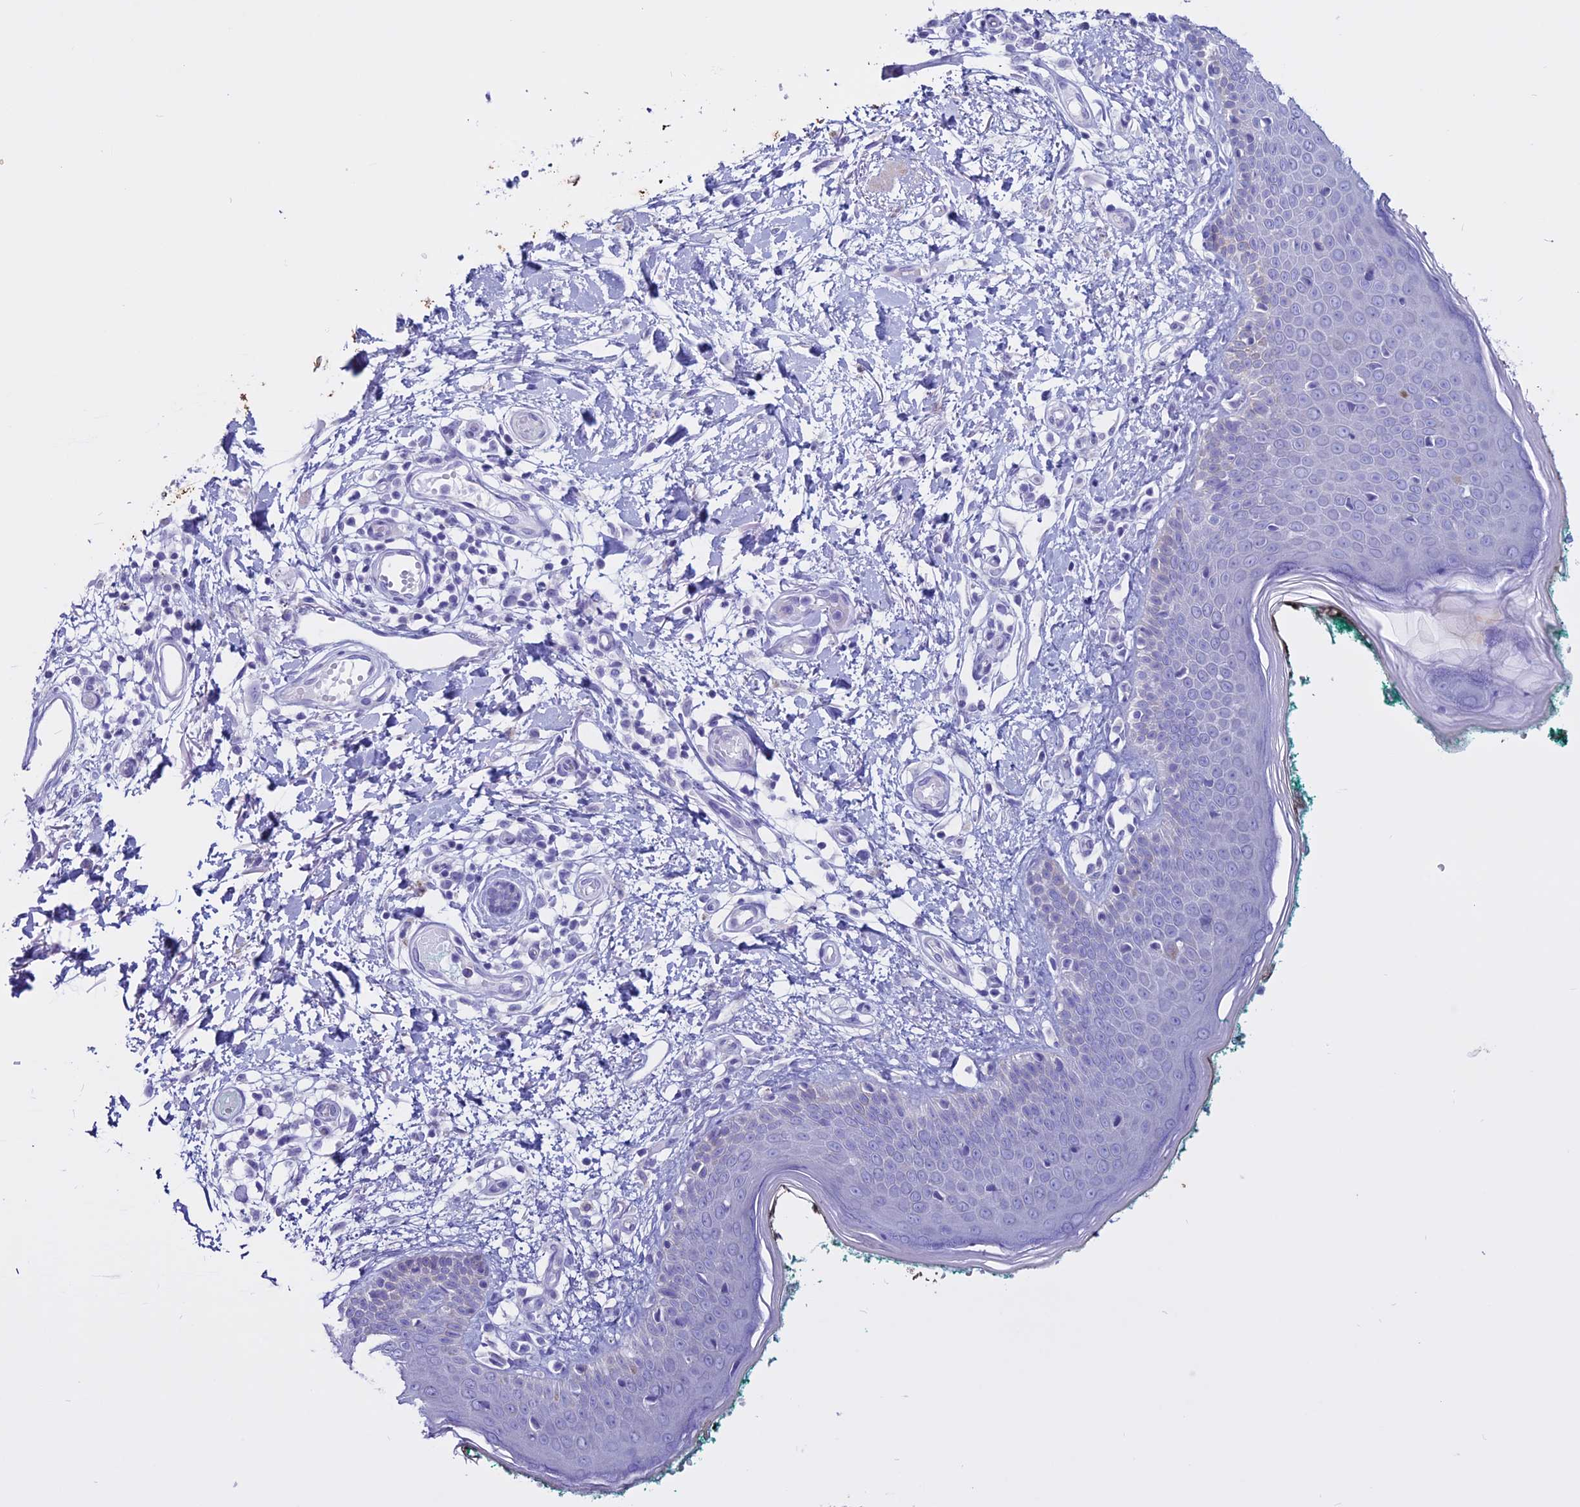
{"staining": {"intensity": "negative", "quantity": "none", "location": "none"}, "tissue": "skin", "cell_type": "Fibroblasts", "image_type": "normal", "snomed": [{"axis": "morphology", "description": "Normal tissue, NOS"}, {"axis": "morphology", "description": "Malignant melanoma, NOS"}, {"axis": "topography", "description": "Skin"}], "caption": "The IHC image has no significant expression in fibroblasts of skin. (Stains: DAB IHC with hematoxylin counter stain, Microscopy: brightfield microscopy at high magnification).", "gene": "CLEC2L", "patient": {"sex": "male", "age": 62}}